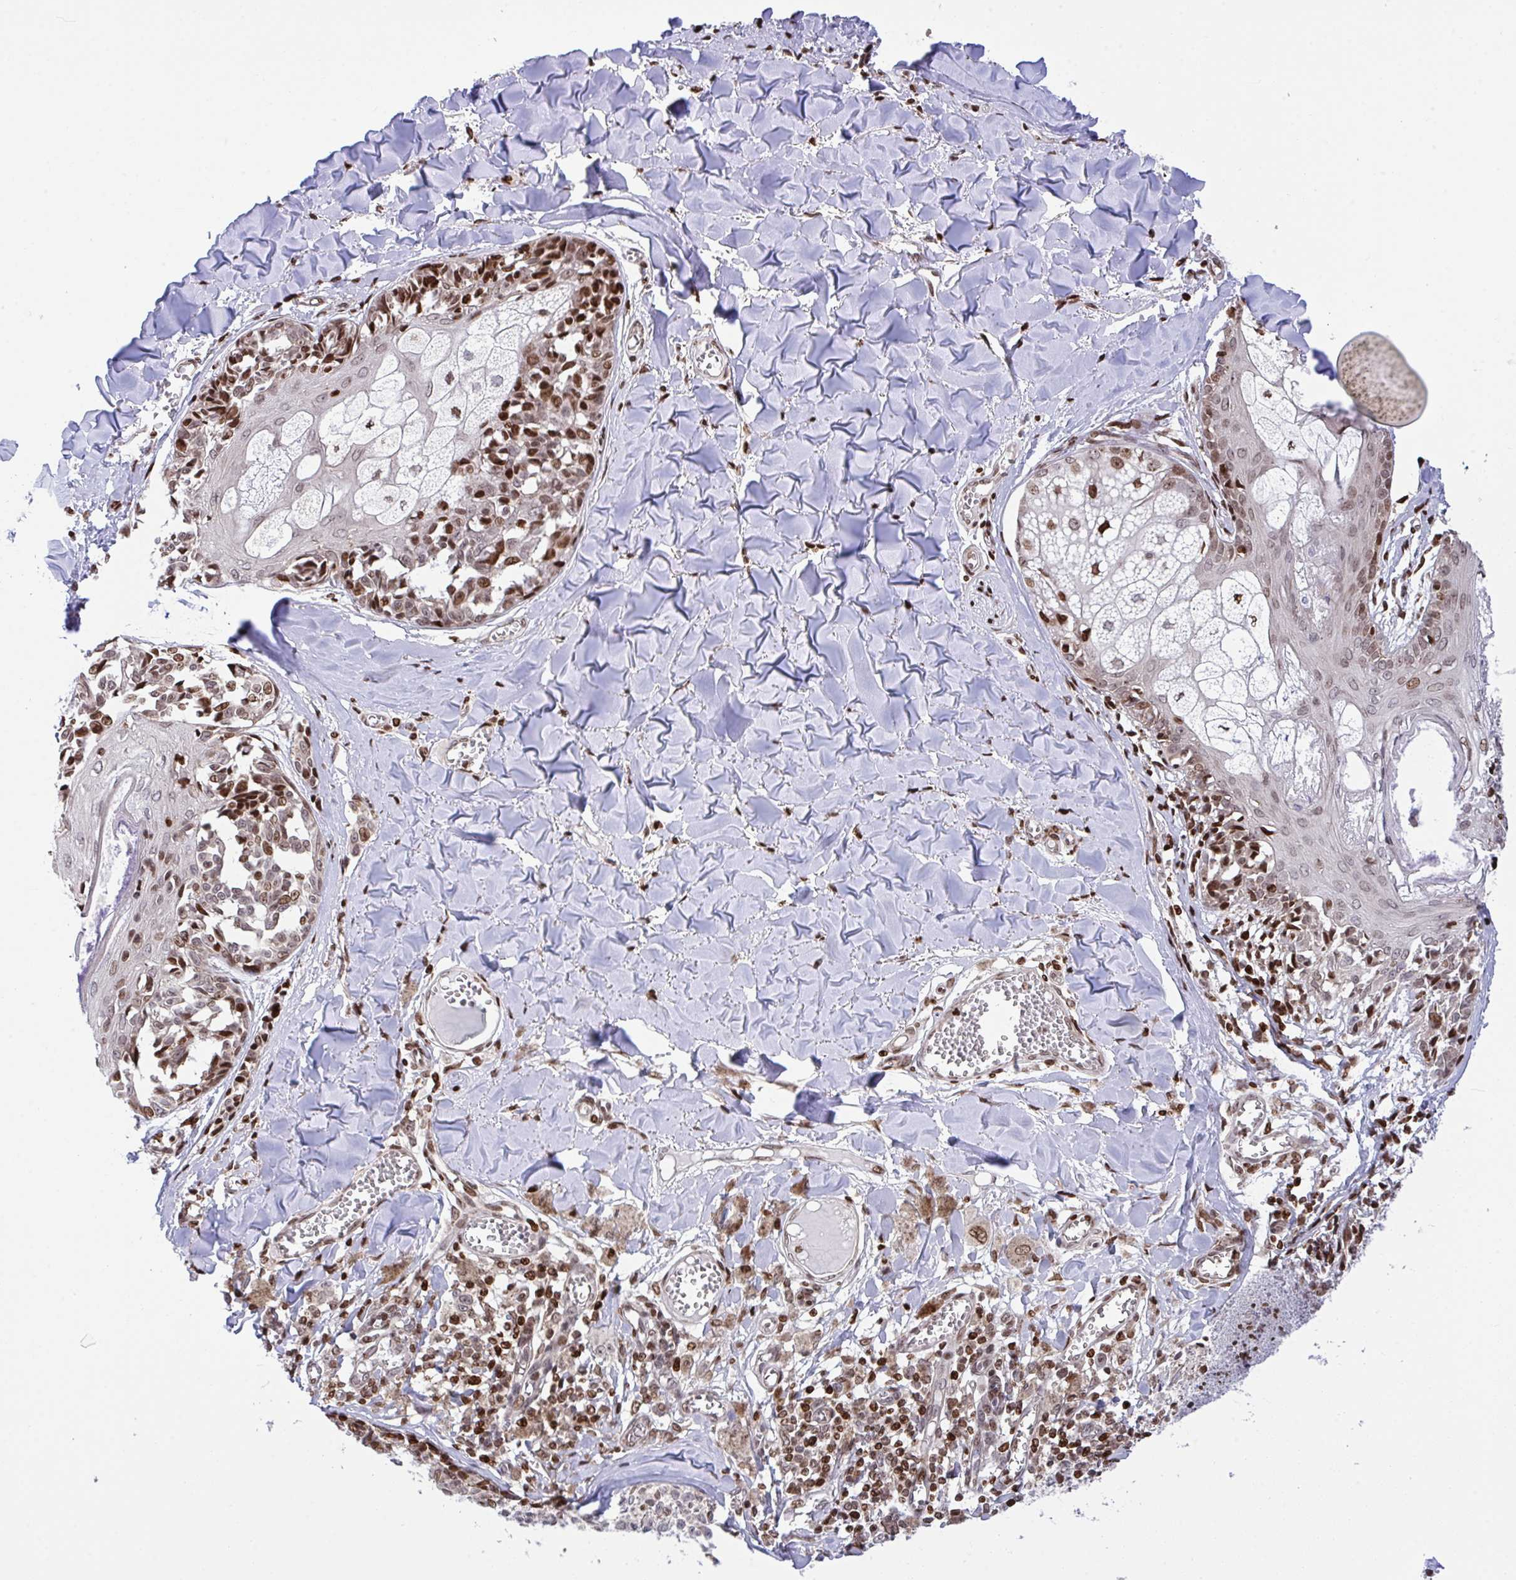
{"staining": {"intensity": "moderate", "quantity": "25%-75%", "location": "nuclear"}, "tissue": "melanoma", "cell_type": "Tumor cells", "image_type": "cancer", "snomed": [{"axis": "morphology", "description": "Malignant melanoma, NOS"}, {"axis": "topography", "description": "Skin"}], "caption": "Human melanoma stained with a protein marker reveals moderate staining in tumor cells.", "gene": "RAPGEF5", "patient": {"sex": "female", "age": 43}}